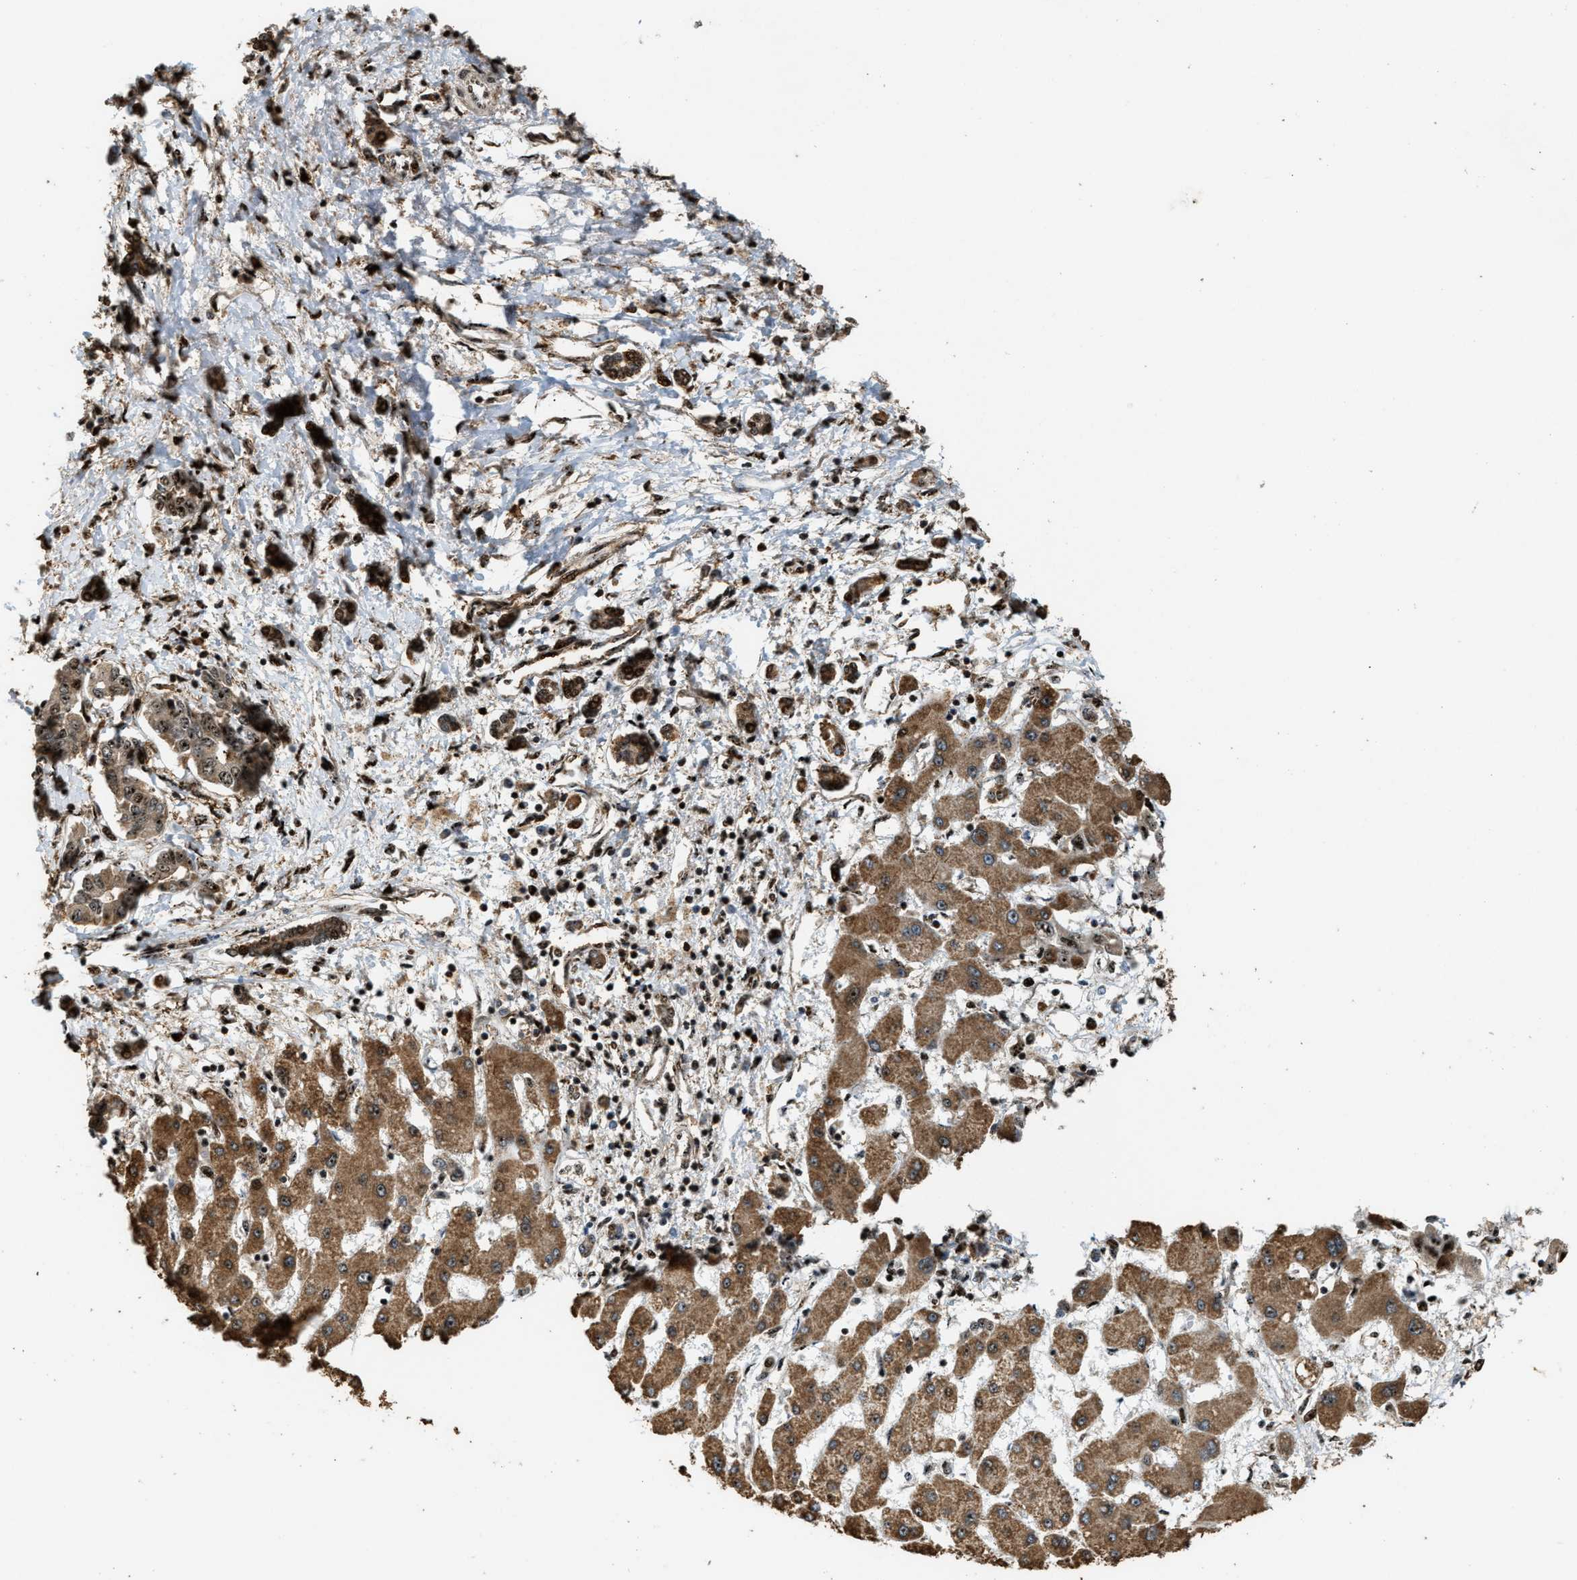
{"staining": {"intensity": "strong", "quantity": ">75%", "location": "cytoplasmic/membranous,nuclear"}, "tissue": "liver cancer", "cell_type": "Tumor cells", "image_type": "cancer", "snomed": [{"axis": "morphology", "description": "Cholangiocarcinoma"}, {"axis": "topography", "description": "Liver"}], "caption": "Immunohistochemistry (IHC) of liver cancer (cholangiocarcinoma) displays high levels of strong cytoplasmic/membranous and nuclear expression in about >75% of tumor cells. (Stains: DAB in brown, nuclei in blue, Microscopy: brightfield microscopy at high magnification).", "gene": "ZNF687", "patient": {"sex": "male", "age": 59}}